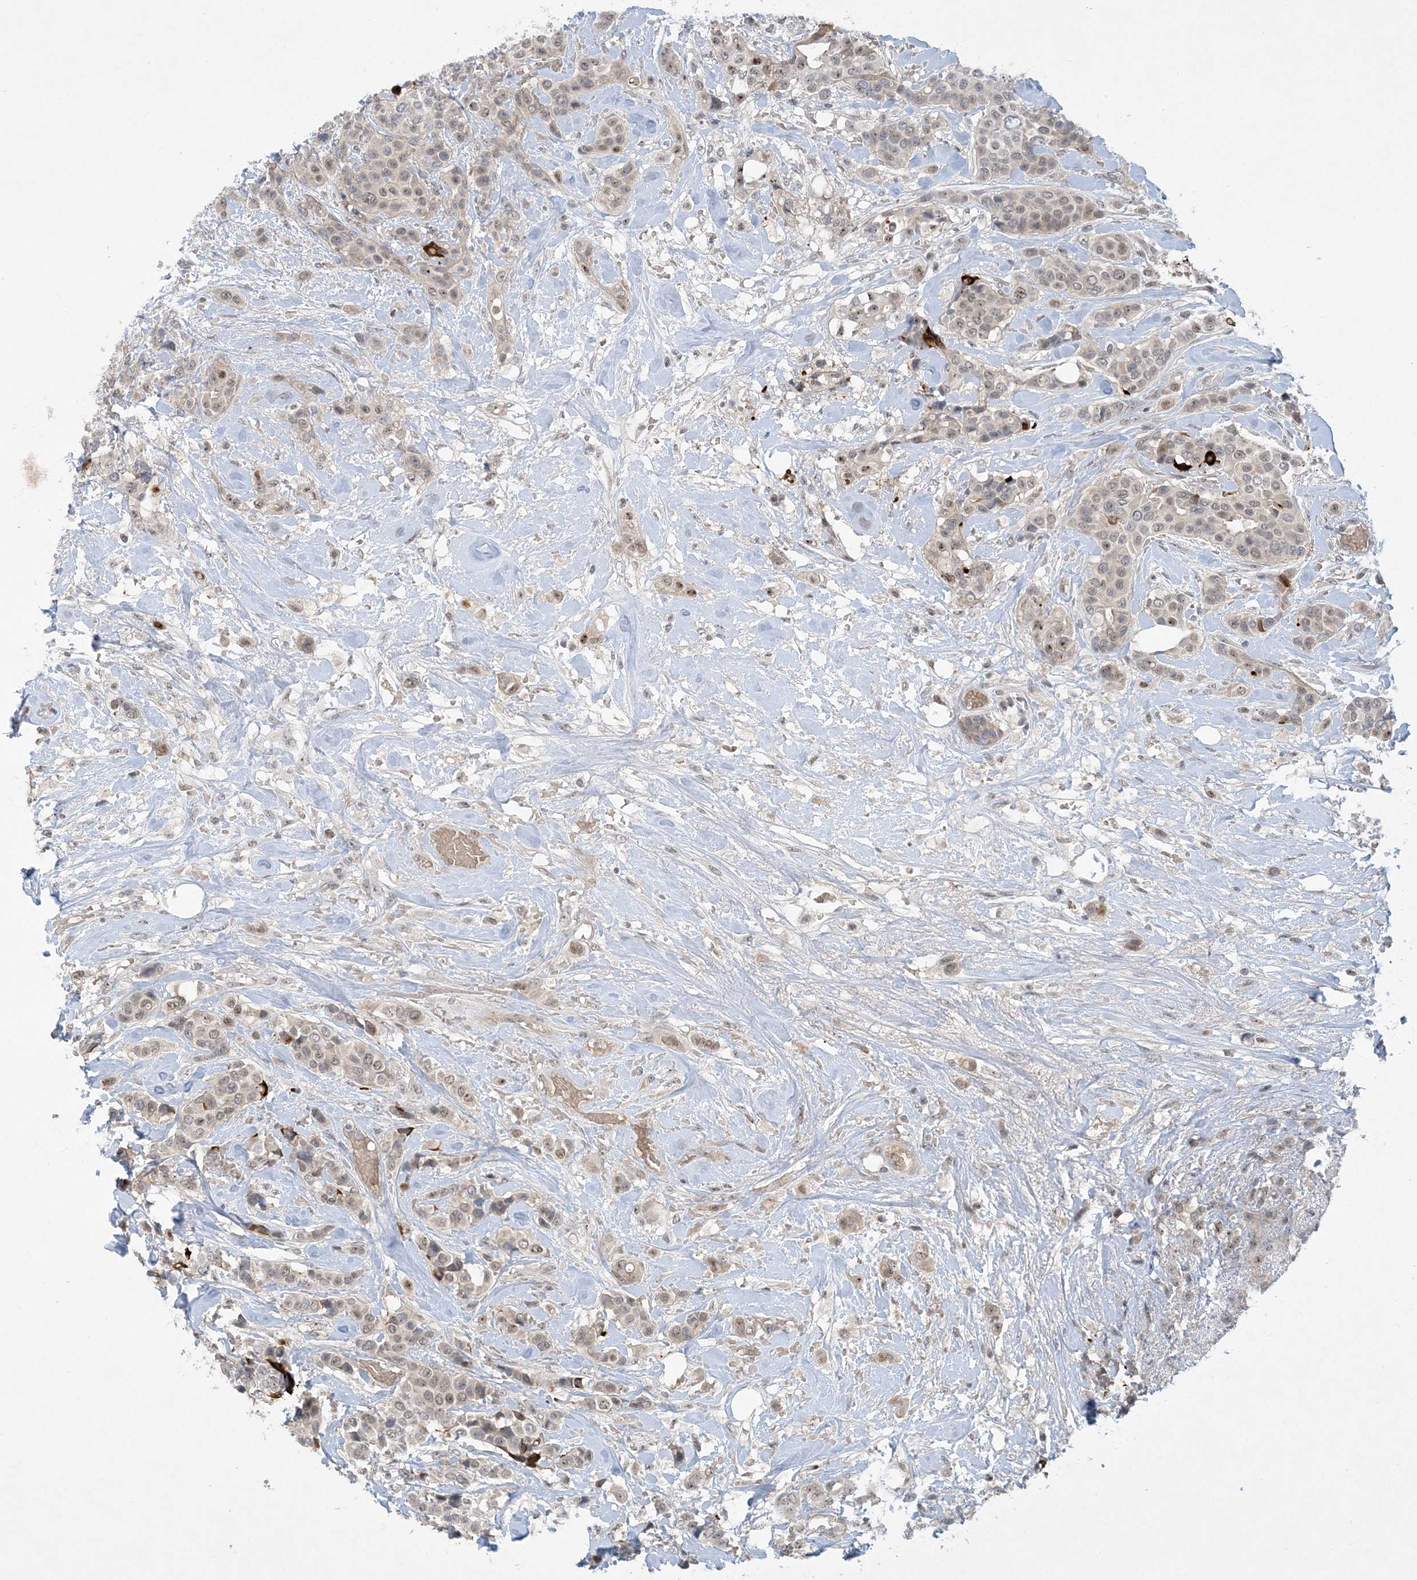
{"staining": {"intensity": "weak", "quantity": ">75%", "location": "nuclear"}, "tissue": "breast cancer", "cell_type": "Tumor cells", "image_type": "cancer", "snomed": [{"axis": "morphology", "description": "Lobular carcinoma"}, {"axis": "topography", "description": "Breast"}], "caption": "DAB immunohistochemical staining of breast cancer (lobular carcinoma) reveals weak nuclear protein positivity in about >75% of tumor cells.", "gene": "UBE2E1", "patient": {"sex": "female", "age": 51}}